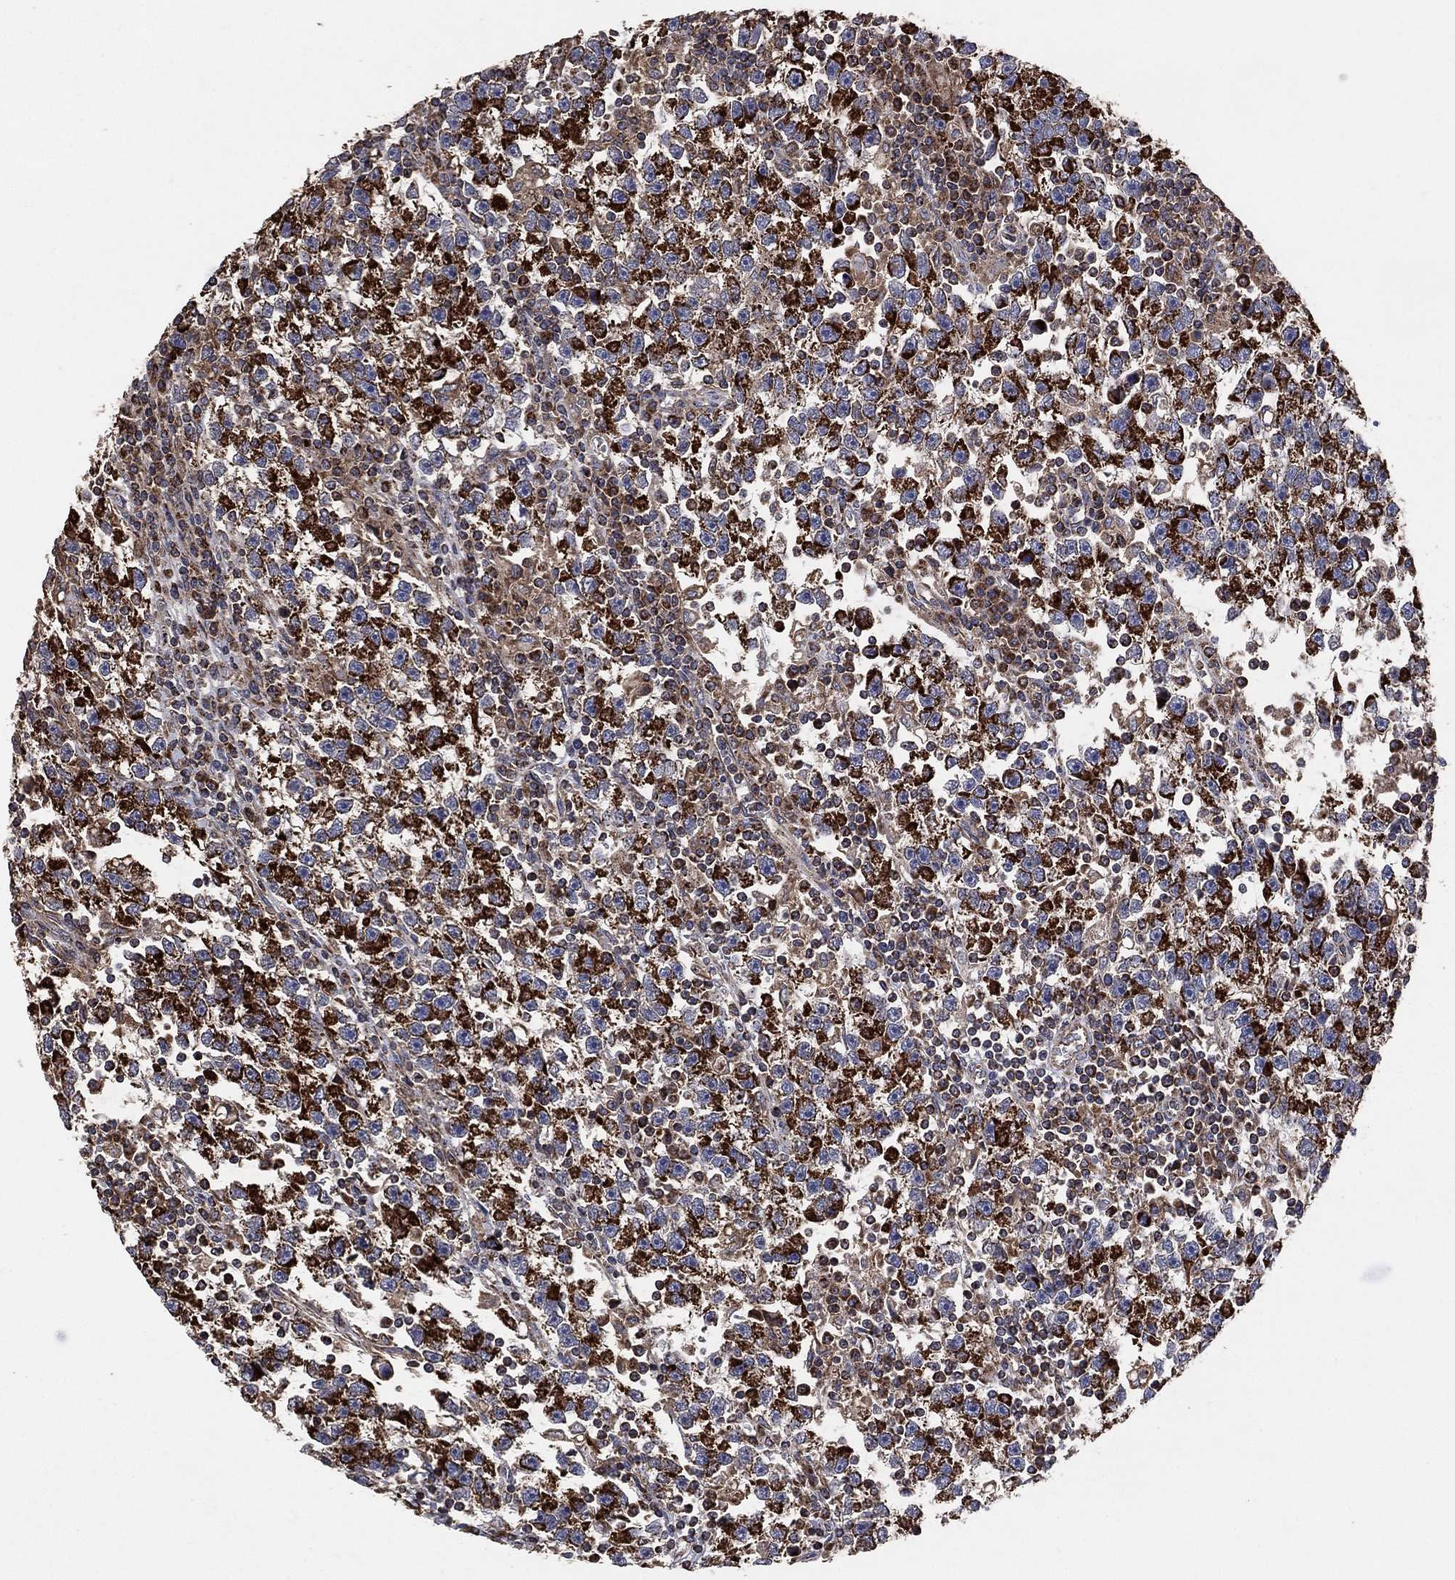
{"staining": {"intensity": "strong", "quantity": "25%-75%", "location": "cytoplasmic/membranous"}, "tissue": "testis cancer", "cell_type": "Tumor cells", "image_type": "cancer", "snomed": [{"axis": "morphology", "description": "Seminoma, NOS"}, {"axis": "topography", "description": "Testis"}], "caption": "Strong cytoplasmic/membranous positivity for a protein is present in about 25%-75% of tumor cells of testis cancer using IHC.", "gene": "LIMD1", "patient": {"sex": "male", "age": 47}}